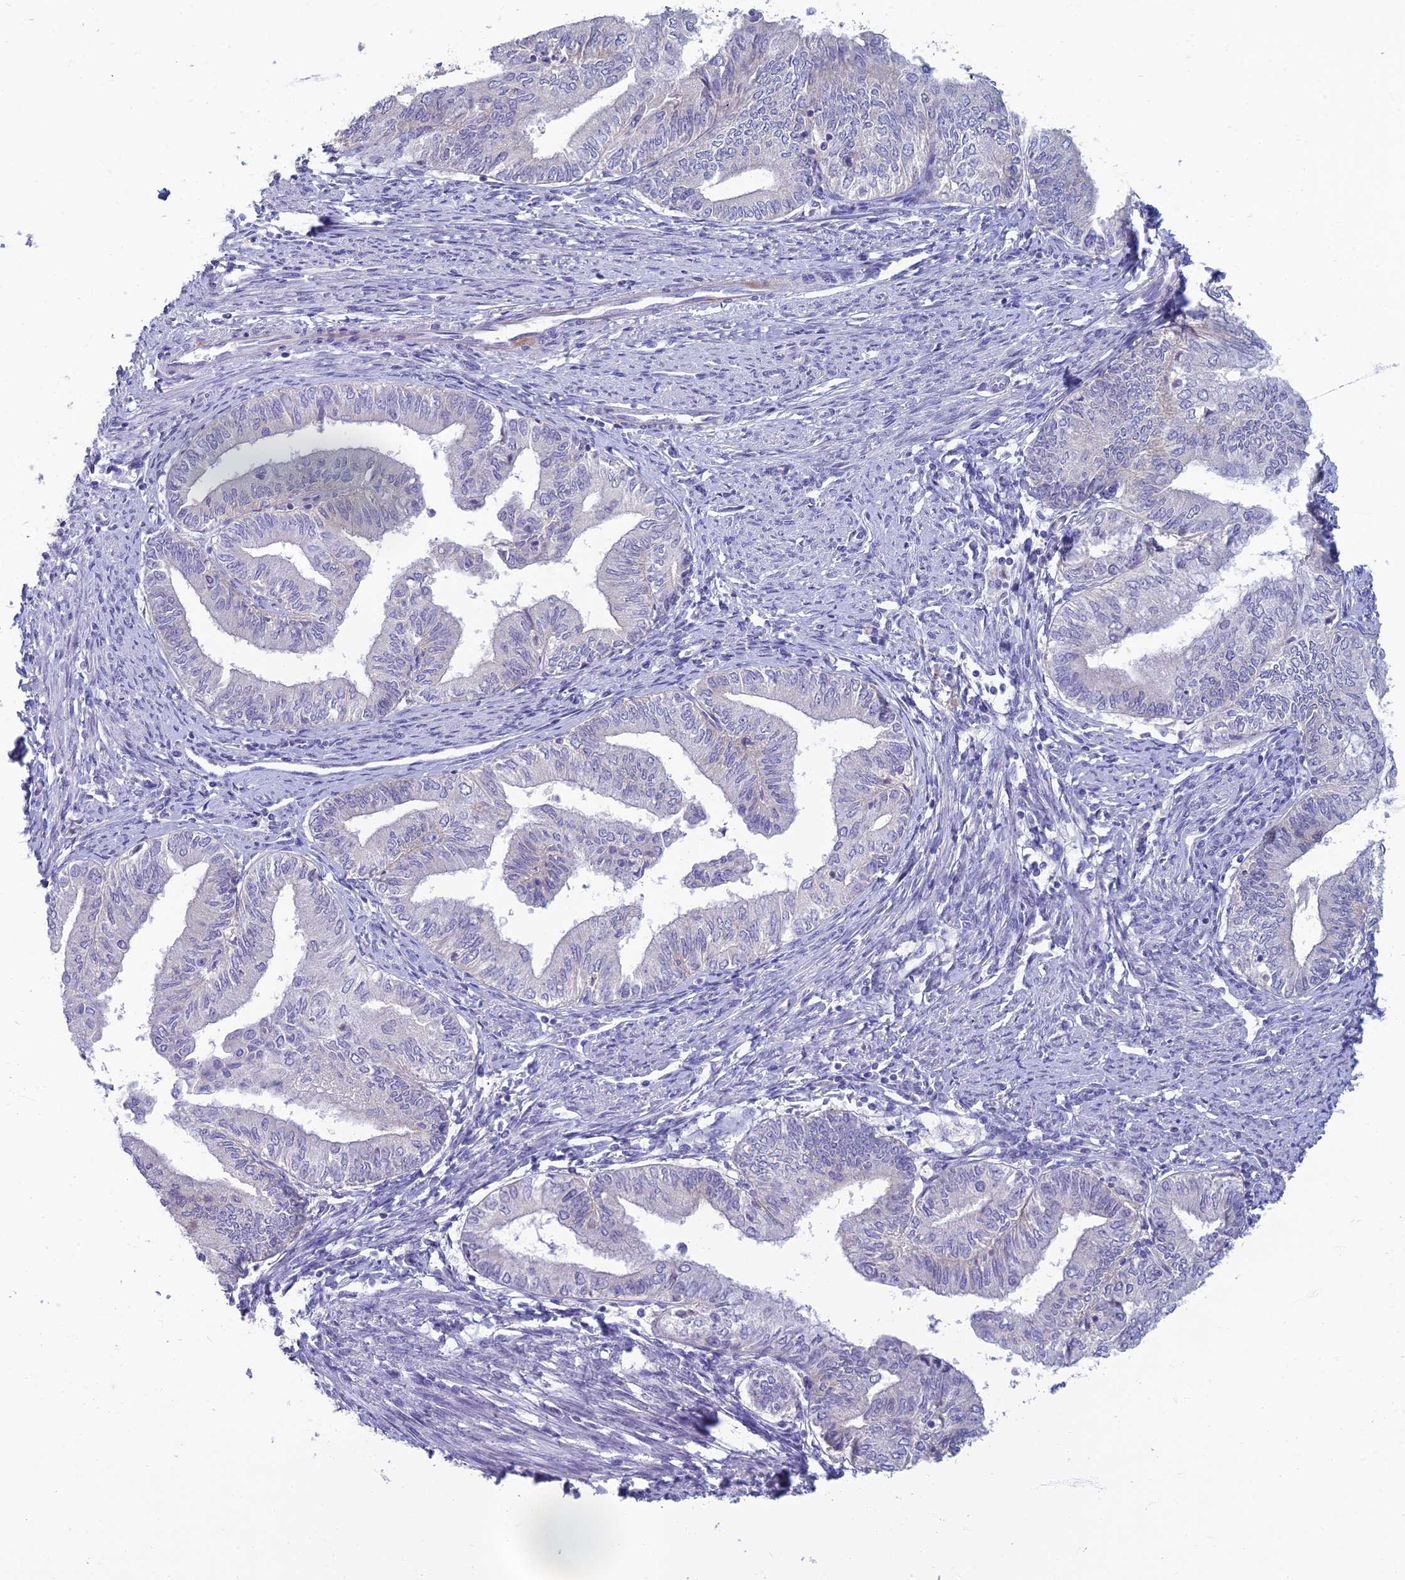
{"staining": {"intensity": "negative", "quantity": "none", "location": "none"}, "tissue": "endometrial cancer", "cell_type": "Tumor cells", "image_type": "cancer", "snomed": [{"axis": "morphology", "description": "Adenocarcinoma, NOS"}, {"axis": "topography", "description": "Endometrium"}], "caption": "Immunohistochemistry (IHC) histopathology image of neoplastic tissue: human endometrial cancer (adenocarcinoma) stained with DAB reveals no significant protein expression in tumor cells.", "gene": "NEURL1", "patient": {"sex": "female", "age": 66}}